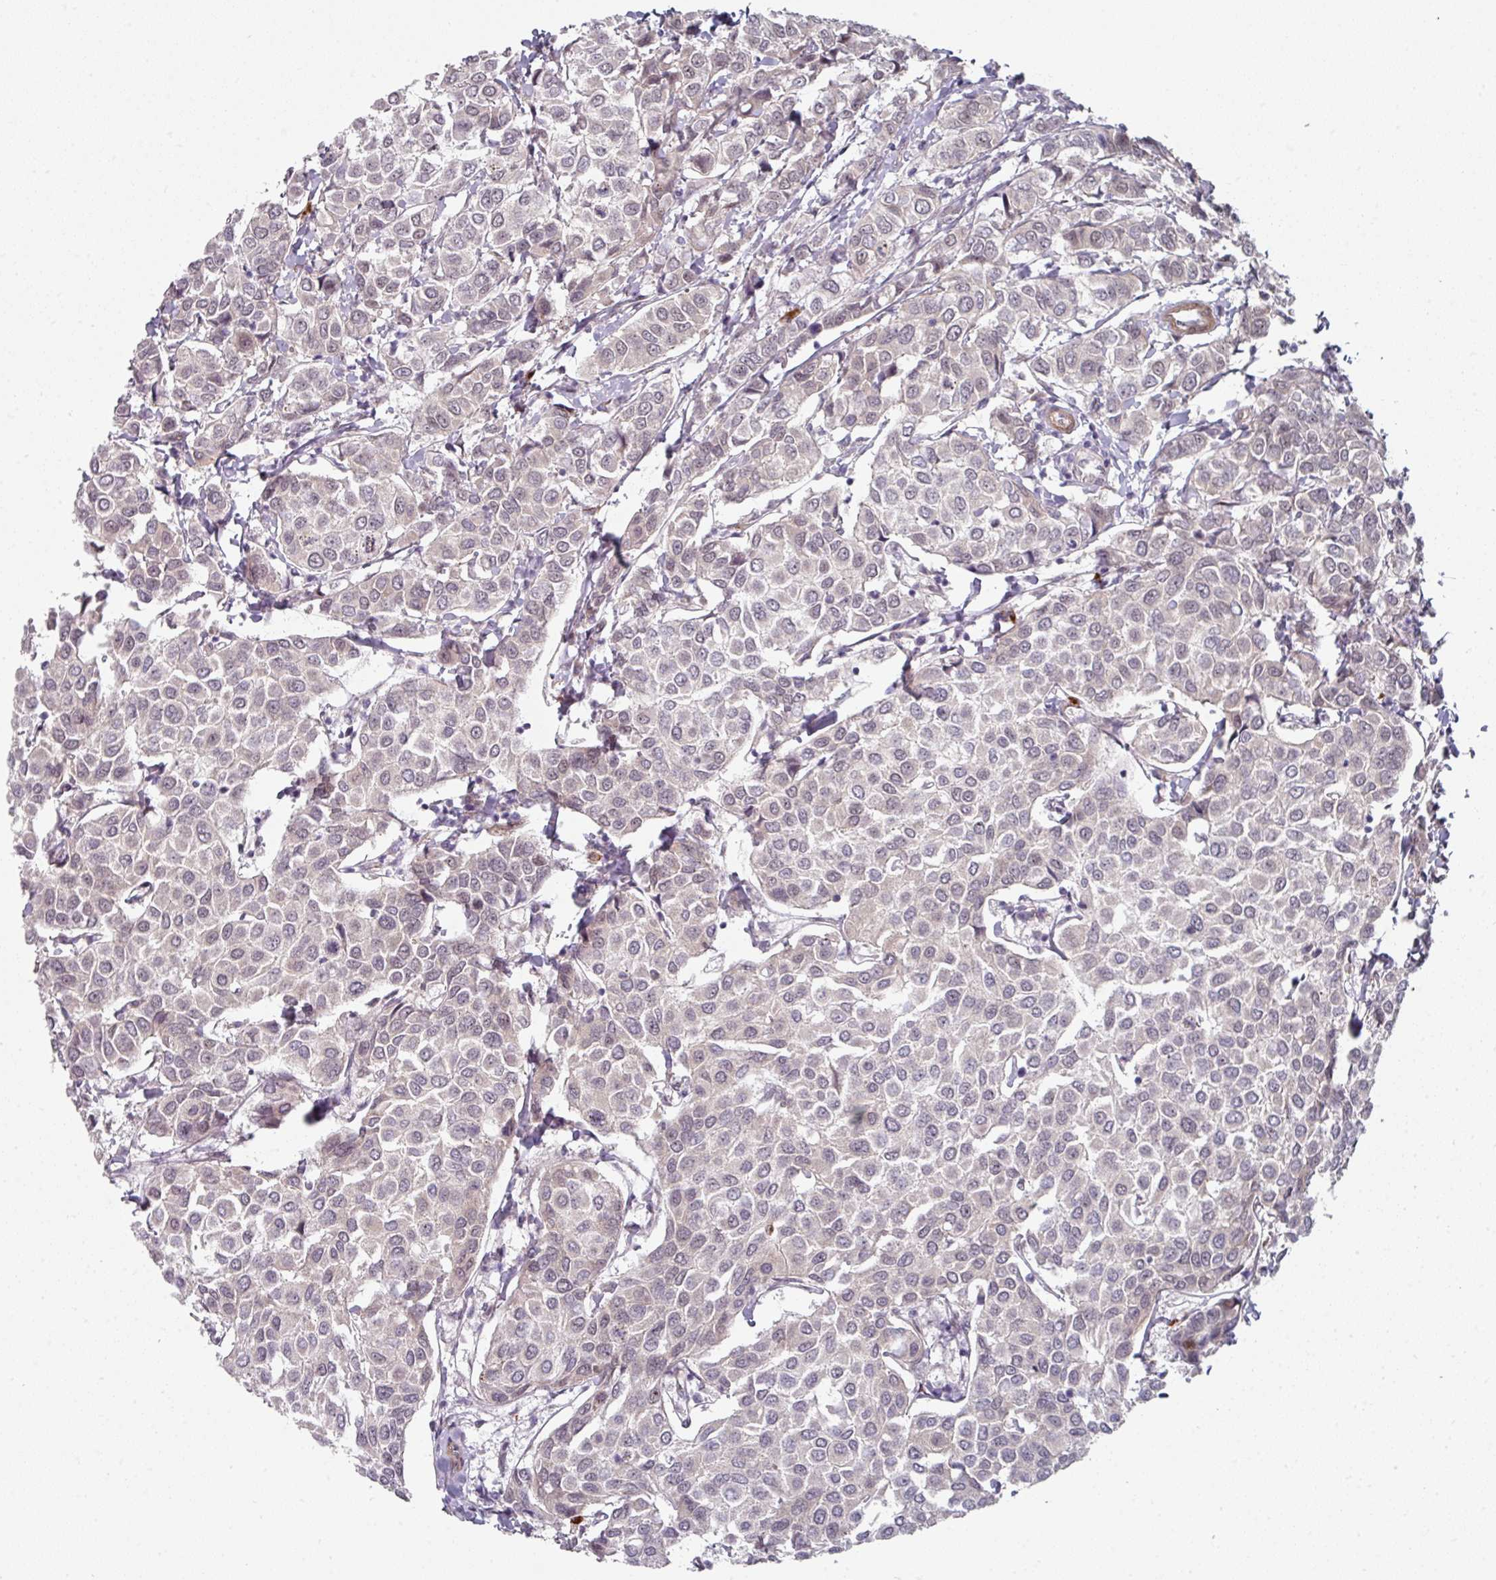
{"staining": {"intensity": "negative", "quantity": "none", "location": "none"}, "tissue": "breast cancer", "cell_type": "Tumor cells", "image_type": "cancer", "snomed": [{"axis": "morphology", "description": "Duct carcinoma"}, {"axis": "topography", "description": "Breast"}], "caption": "Protein analysis of breast intraductal carcinoma reveals no significant expression in tumor cells. (Immunohistochemistry (ihc), brightfield microscopy, high magnification).", "gene": "TMCC1", "patient": {"sex": "female", "age": 55}}